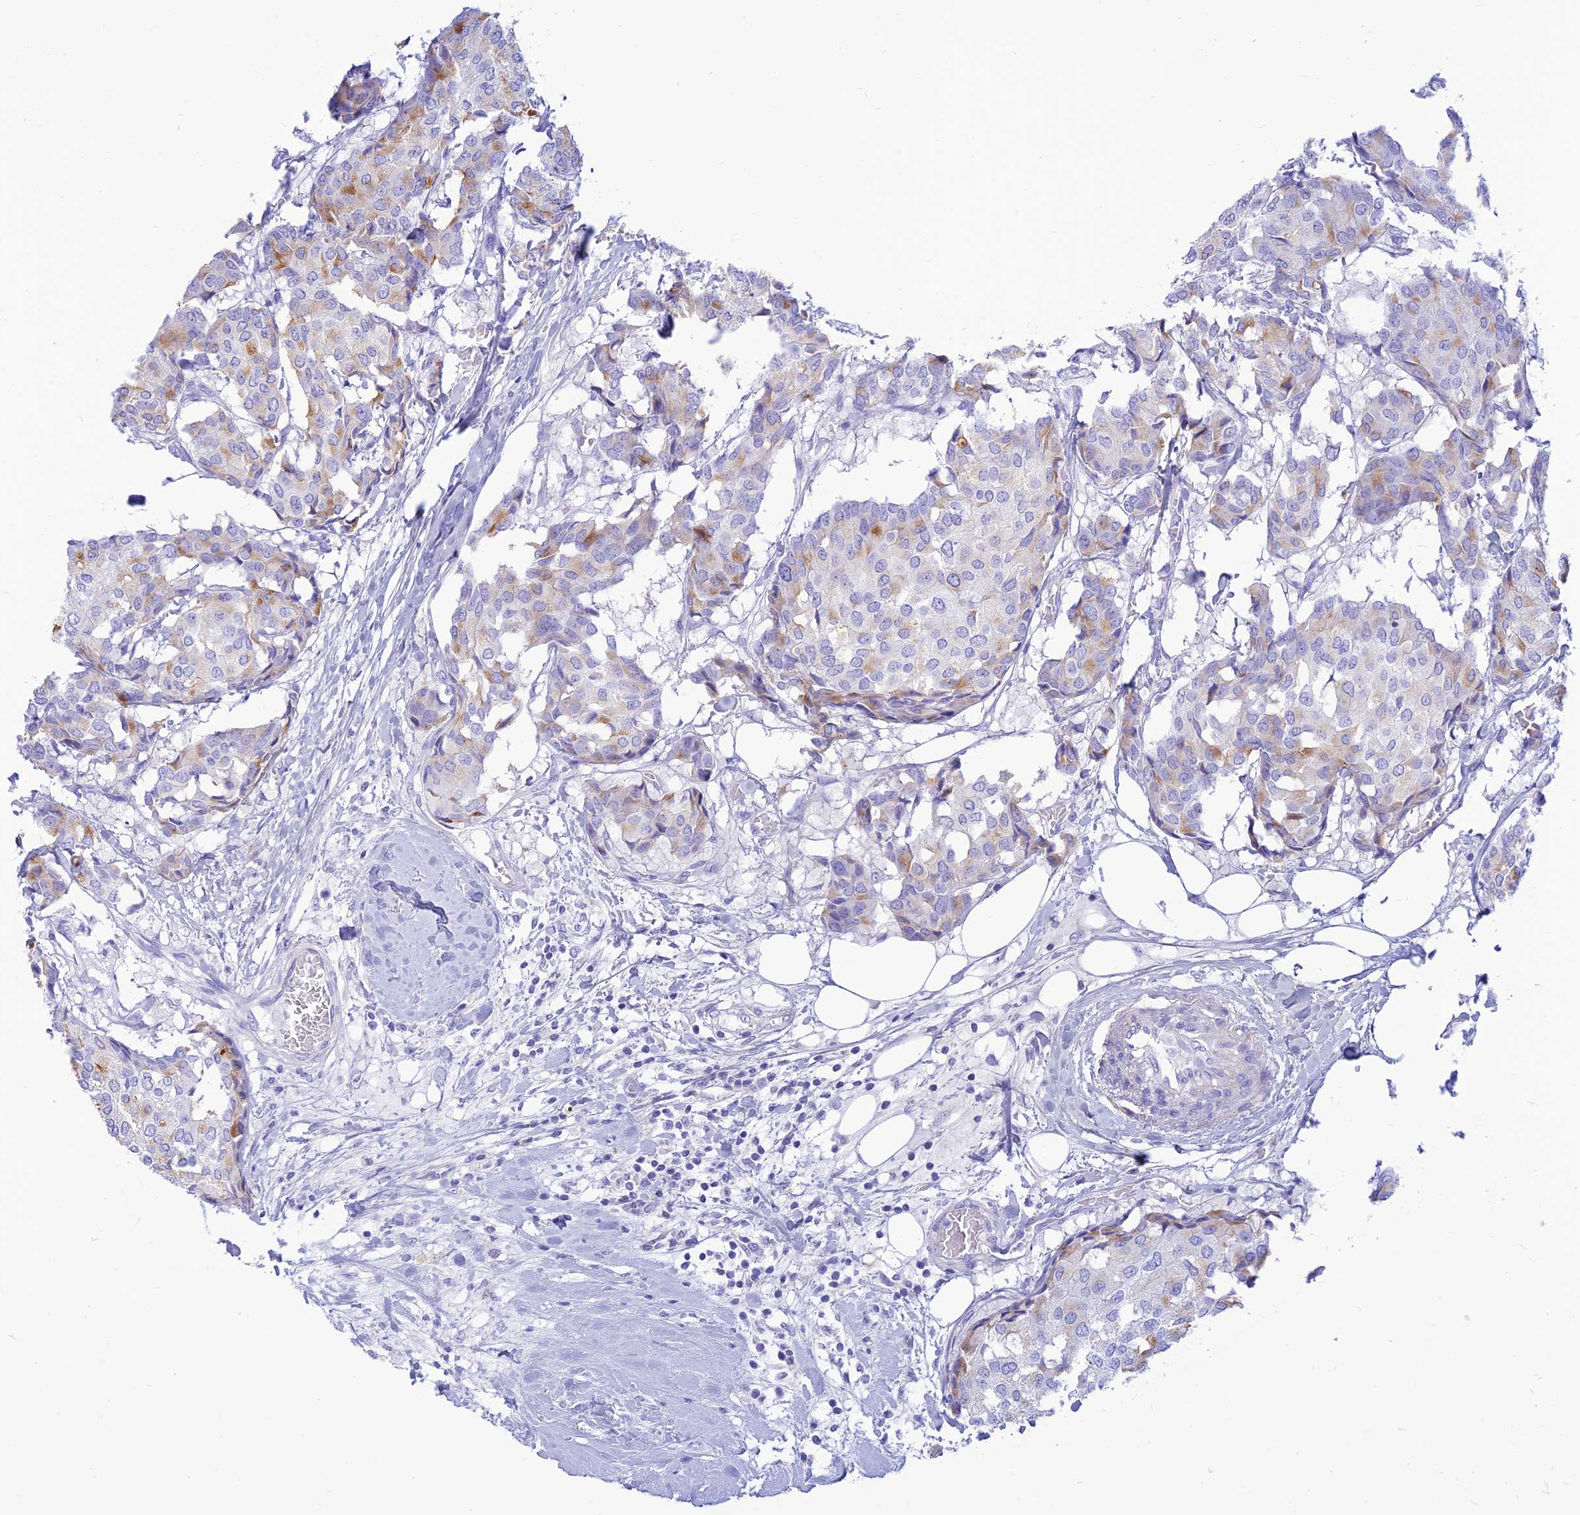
{"staining": {"intensity": "moderate", "quantity": "<25%", "location": "cytoplasmic/membranous"}, "tissue": "breast cancer", "cell_type": "Tumor cells", "image_type": "cancer", "snomed": [{"axis": "morphology", "description": "Duct carcinoma"}, {"axis": "topography", "description": "Breast"}], "caption": "Infiltrating ductal carcinoma (breast) stained with immunohistochemistry (IHC) reveals moderate cytoplasmic/membranous staining in approximately <25% of tumor cells. The protein of interest is stained brown, and the nuclei are stained in blue (DAB IHC with brightfield microscopy, high magnification).", "gene": "PRNP", "patient": {"sex": "female", "age": 75}}